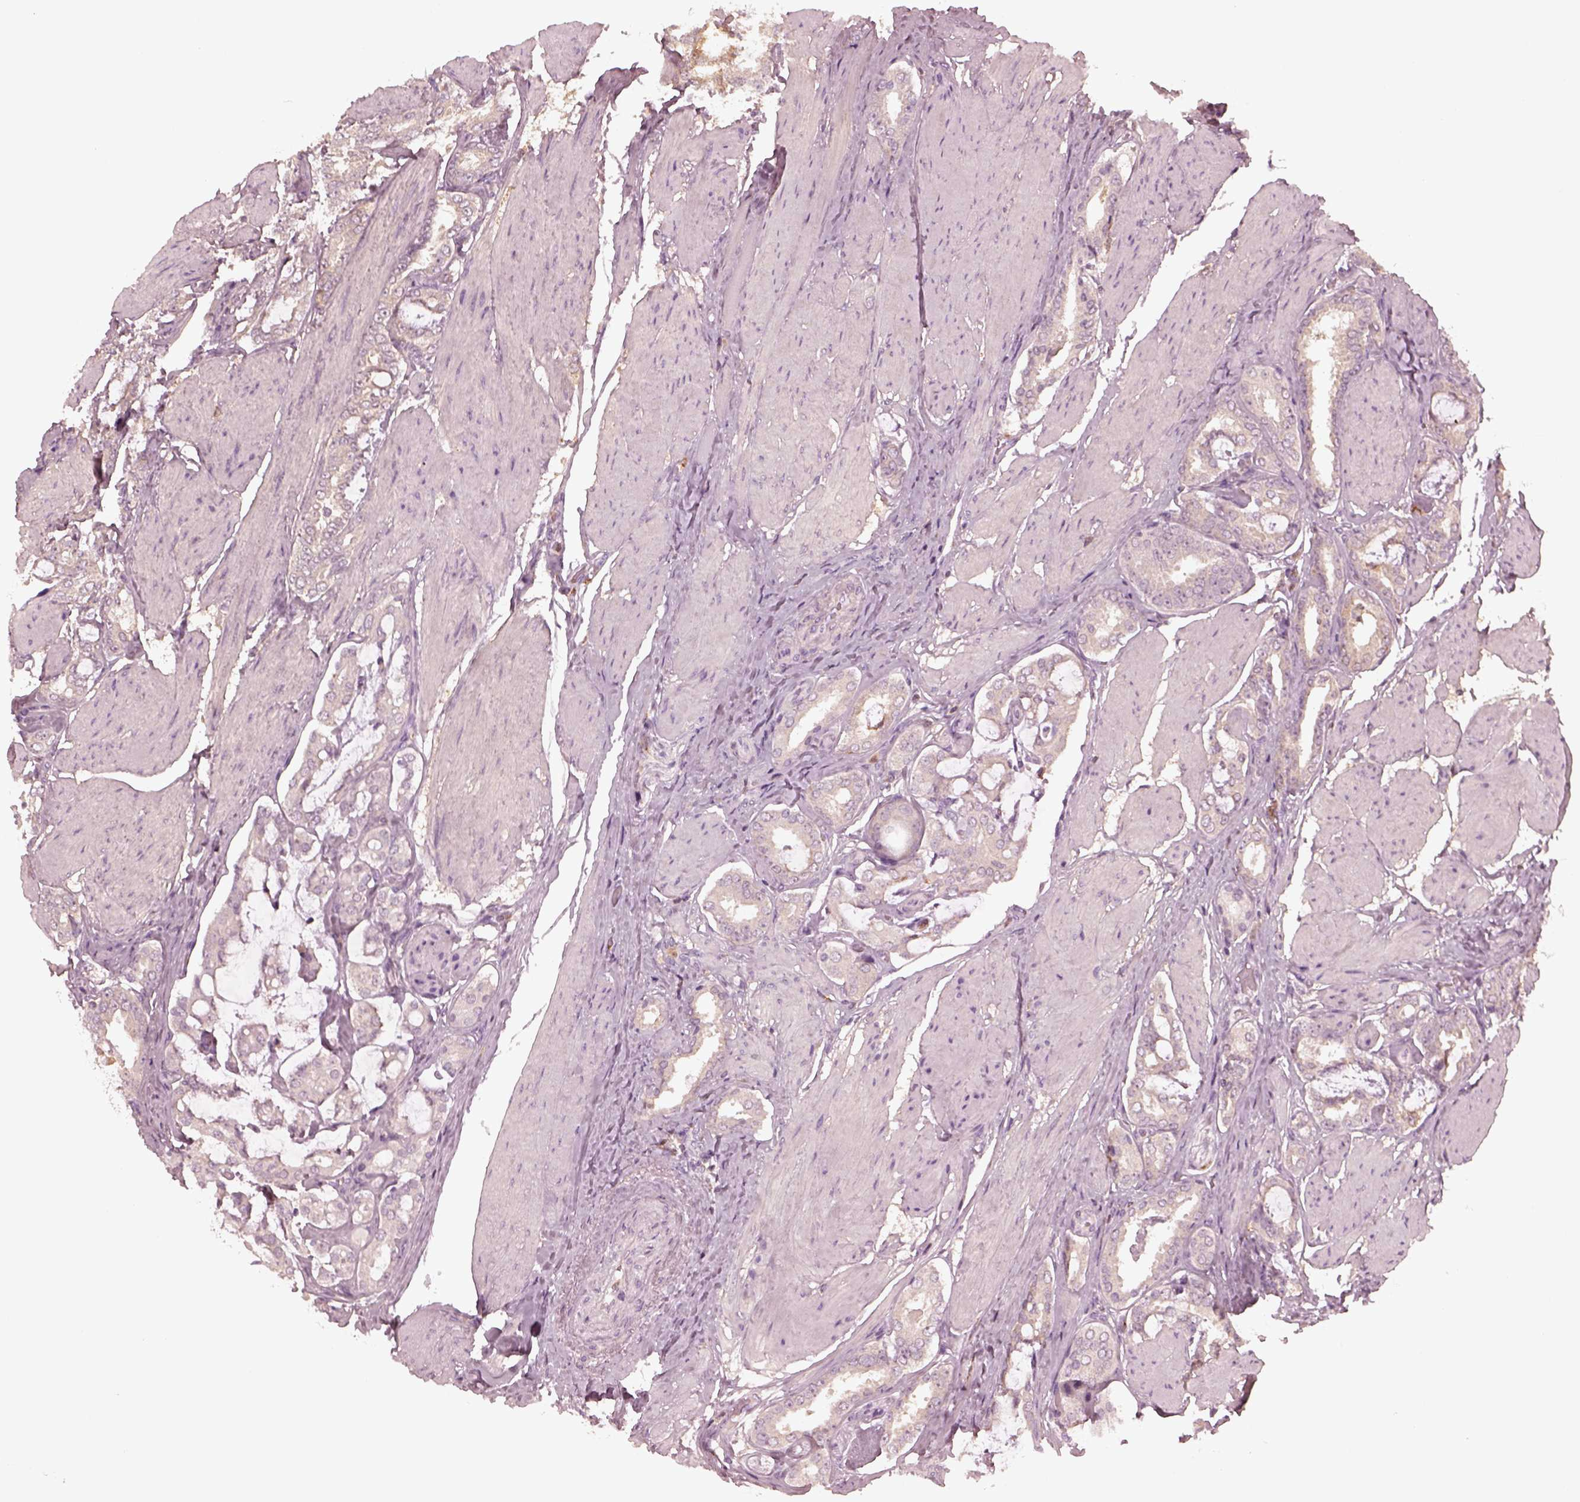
{"staining": {"intensity": "negative", "quantity": "none", "location": "none"}, "tissue": "prostate cancer", "cell_type": "Tumor cells", "image_type": "cancer", "snomed": [{"axis": "morphology", "description": "Adenocarcinoma, High grade"}, {"axis": "topography", "description": "Prostate"}], "caption": "This is an IHC micrograph of adenocarcinoma (high-grade) (prostate). There is no expression in tumor cells.", "gene": "PSTPIP2", "patient": {"sex": "male", "age": 63}}